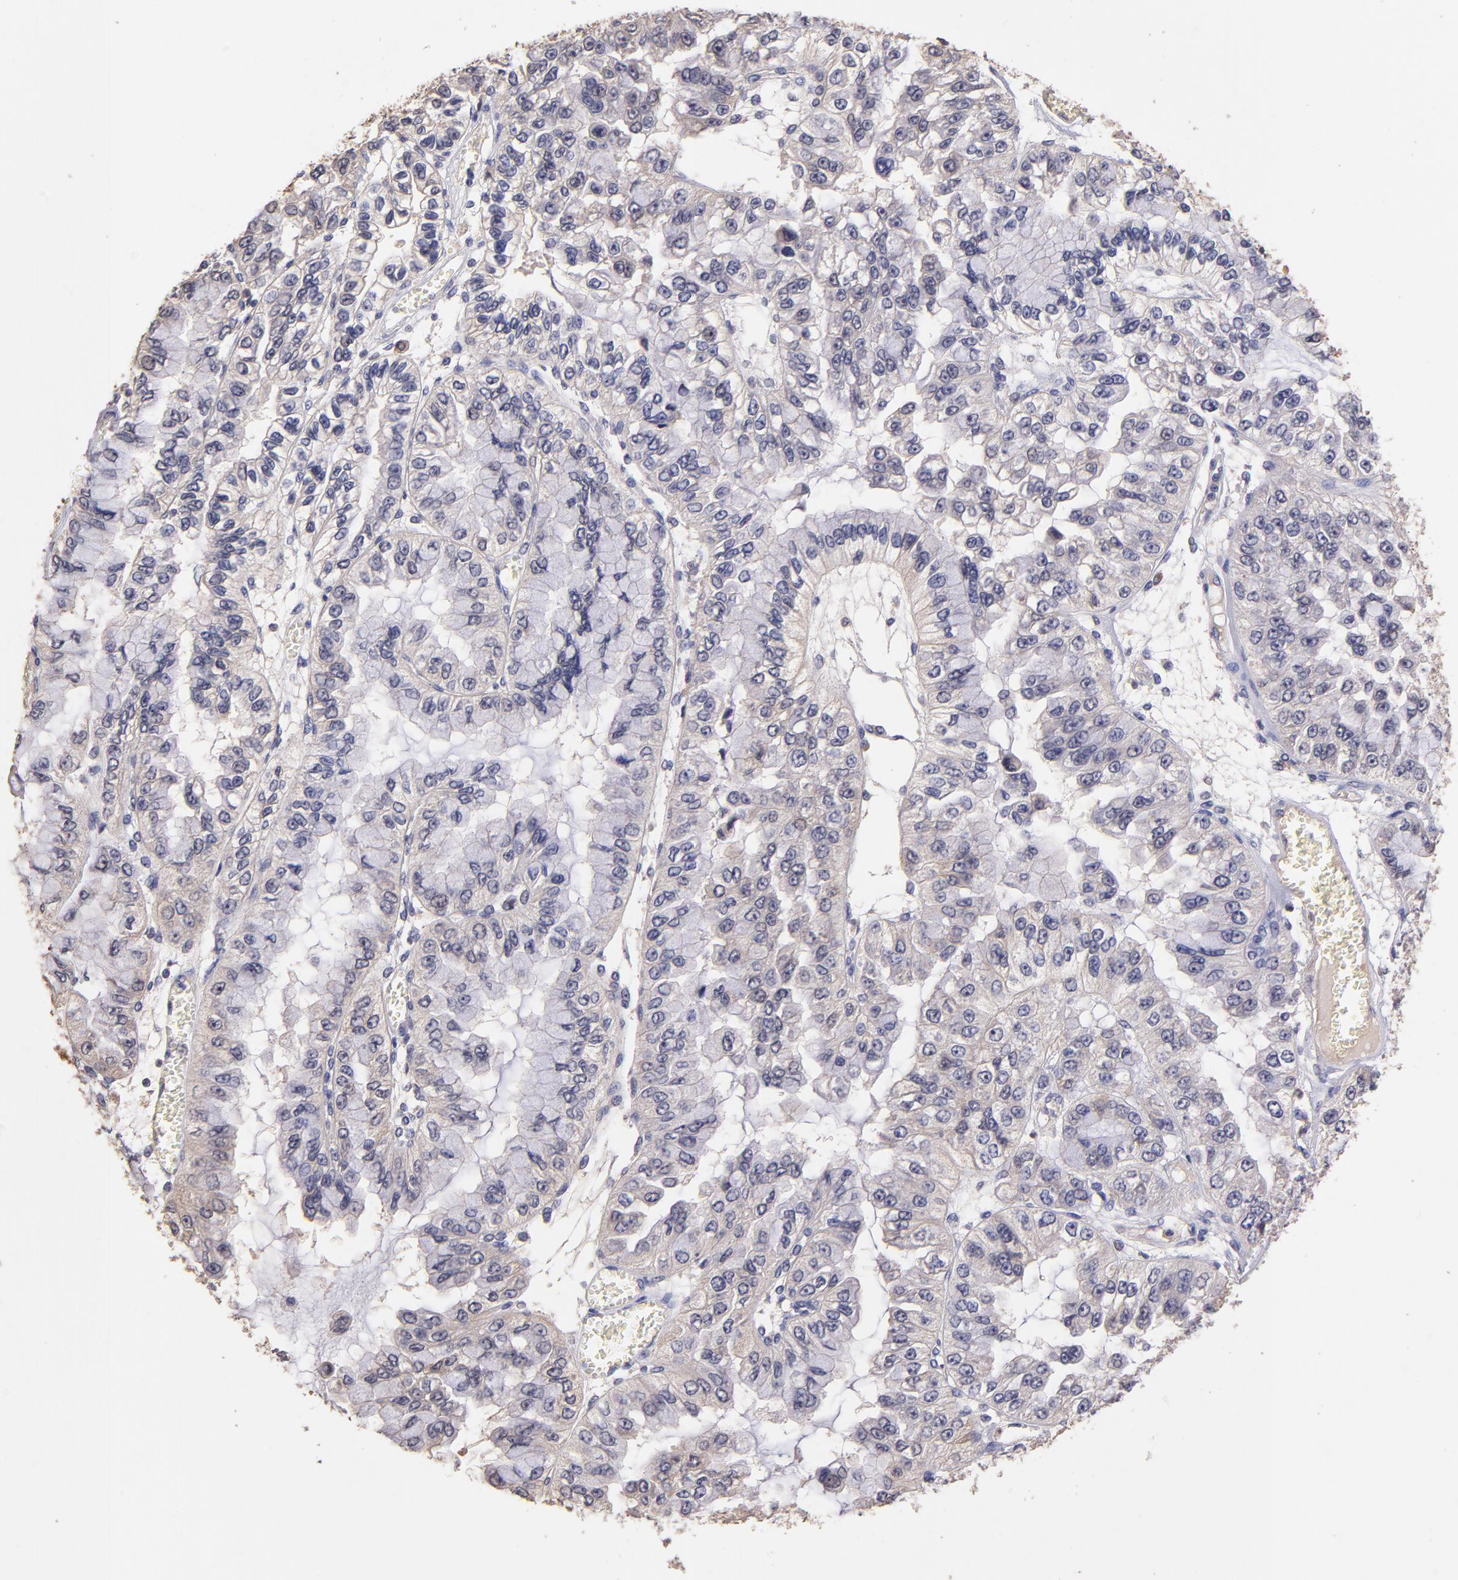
{"staining": {"intensity": "negative", "quantity": "none", "location": "none"}, "tissue": "liver cancer", "cell_type": "Tumor cells", "image_type": "cancer", "snomed": [{"axis": "morphology", "description": "Cholangiocarcinoma"}, {"axis": "topography", "description": "Liver"}], "caption": "Immunohistochemistry (IHC) histopathology image of neoplastic tissue: liver cancer stained with DAB reveals no significant protein positivity in tumor cells. The staining was performed using DAB (3,3'-diaminobenzidine) to visualize the protein expression in brown, while the nuclei were stained in blue with hematoxylin (Magnification: 20x).", "gene": "RNASEL", "patient": {"sex": "female", "age": 79}}